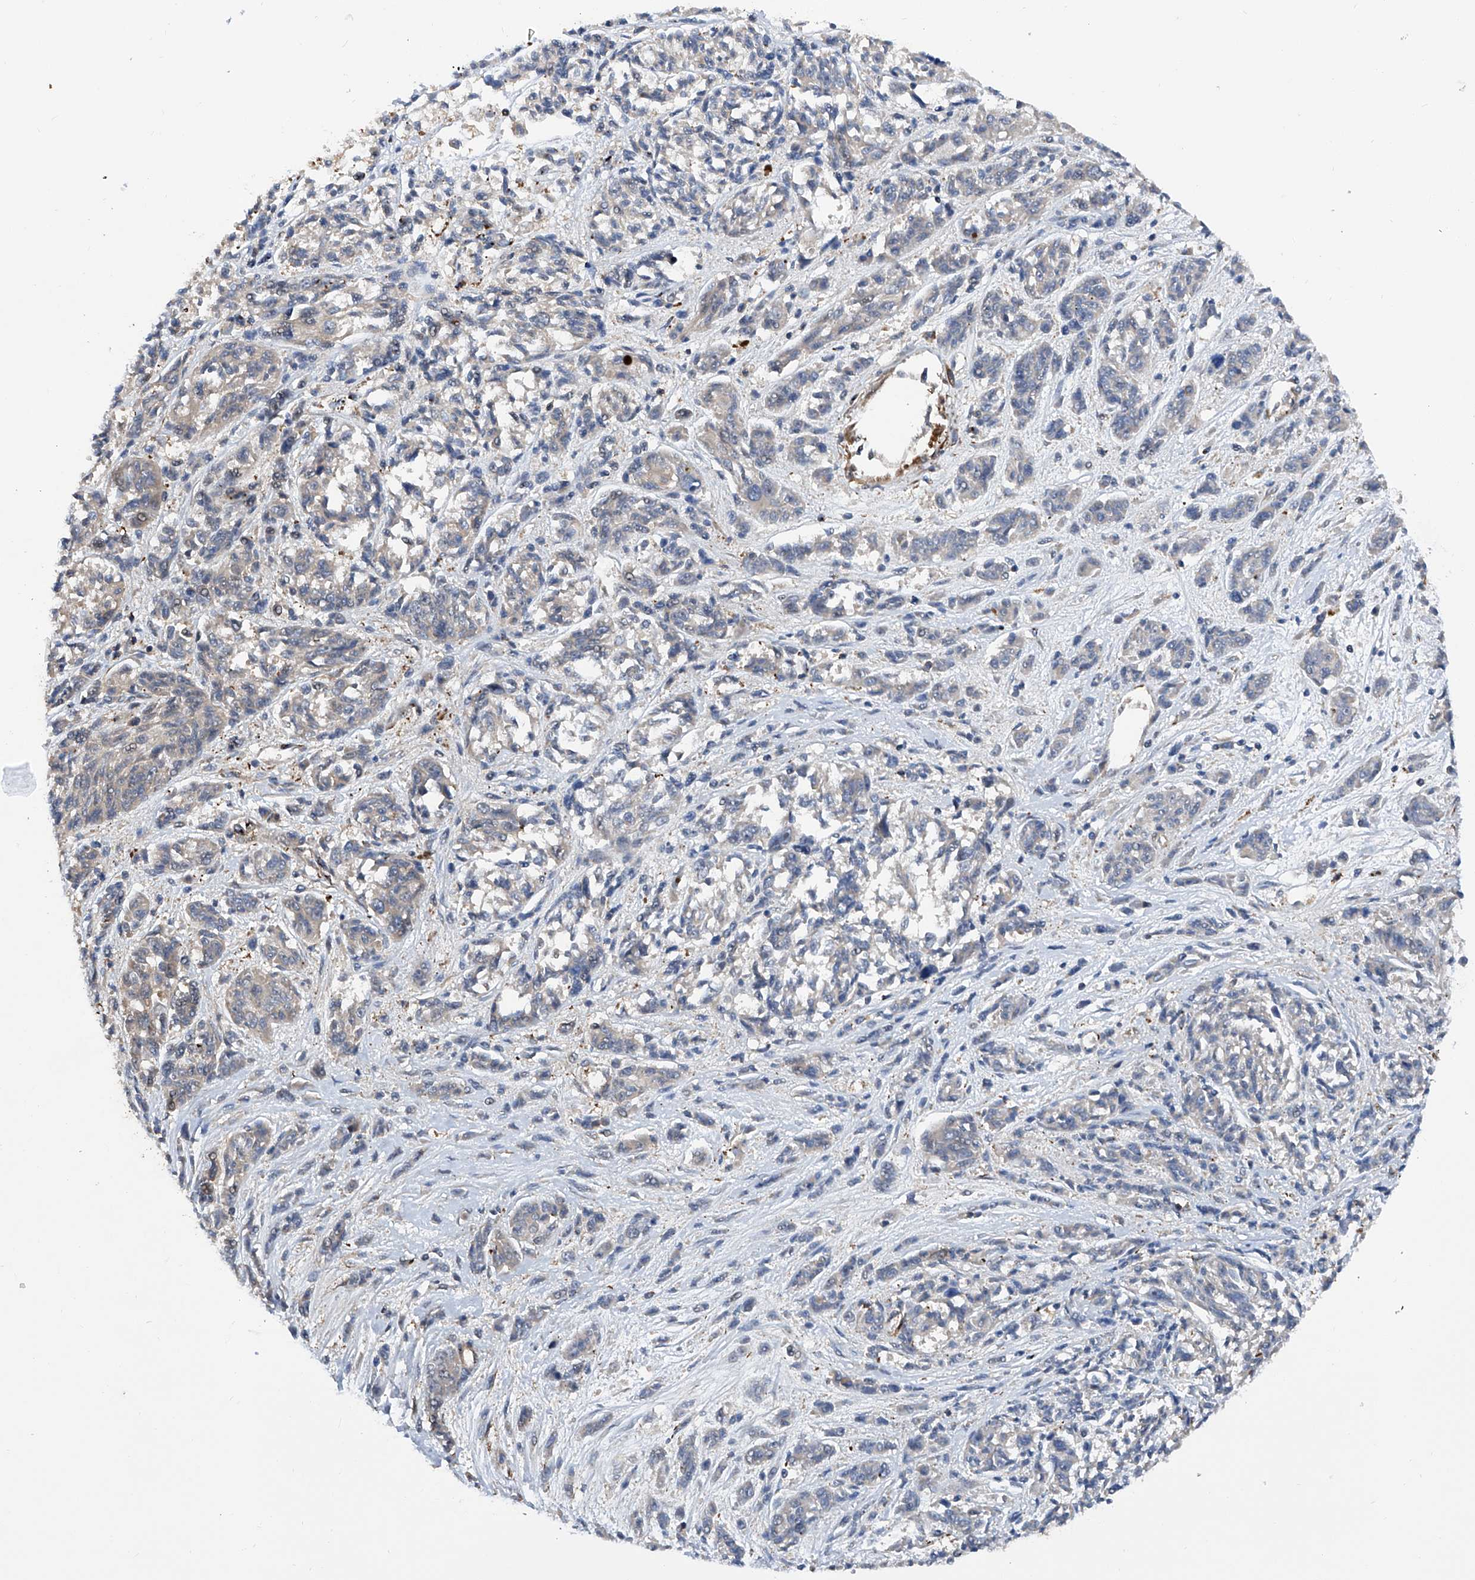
{"staining": {"intensity": "negative", "quantity": "none", "location": "none"}, "tissue": "melanoma", "cell_type": "Tumor cells", "image_type": "cancer", "snomed": [{"axis": "morphology", "description": "Malignant melanoma, NOS"}, {"axis": "topography", "description": "Skin"}], "caption": "The histopathology image exhibits no staining of tumor cells in melanoma. (DAB IHC with hematoxylin counter stain).", "gene": "NT5C3A", "patient": {"sex": "male", "age": 53}}